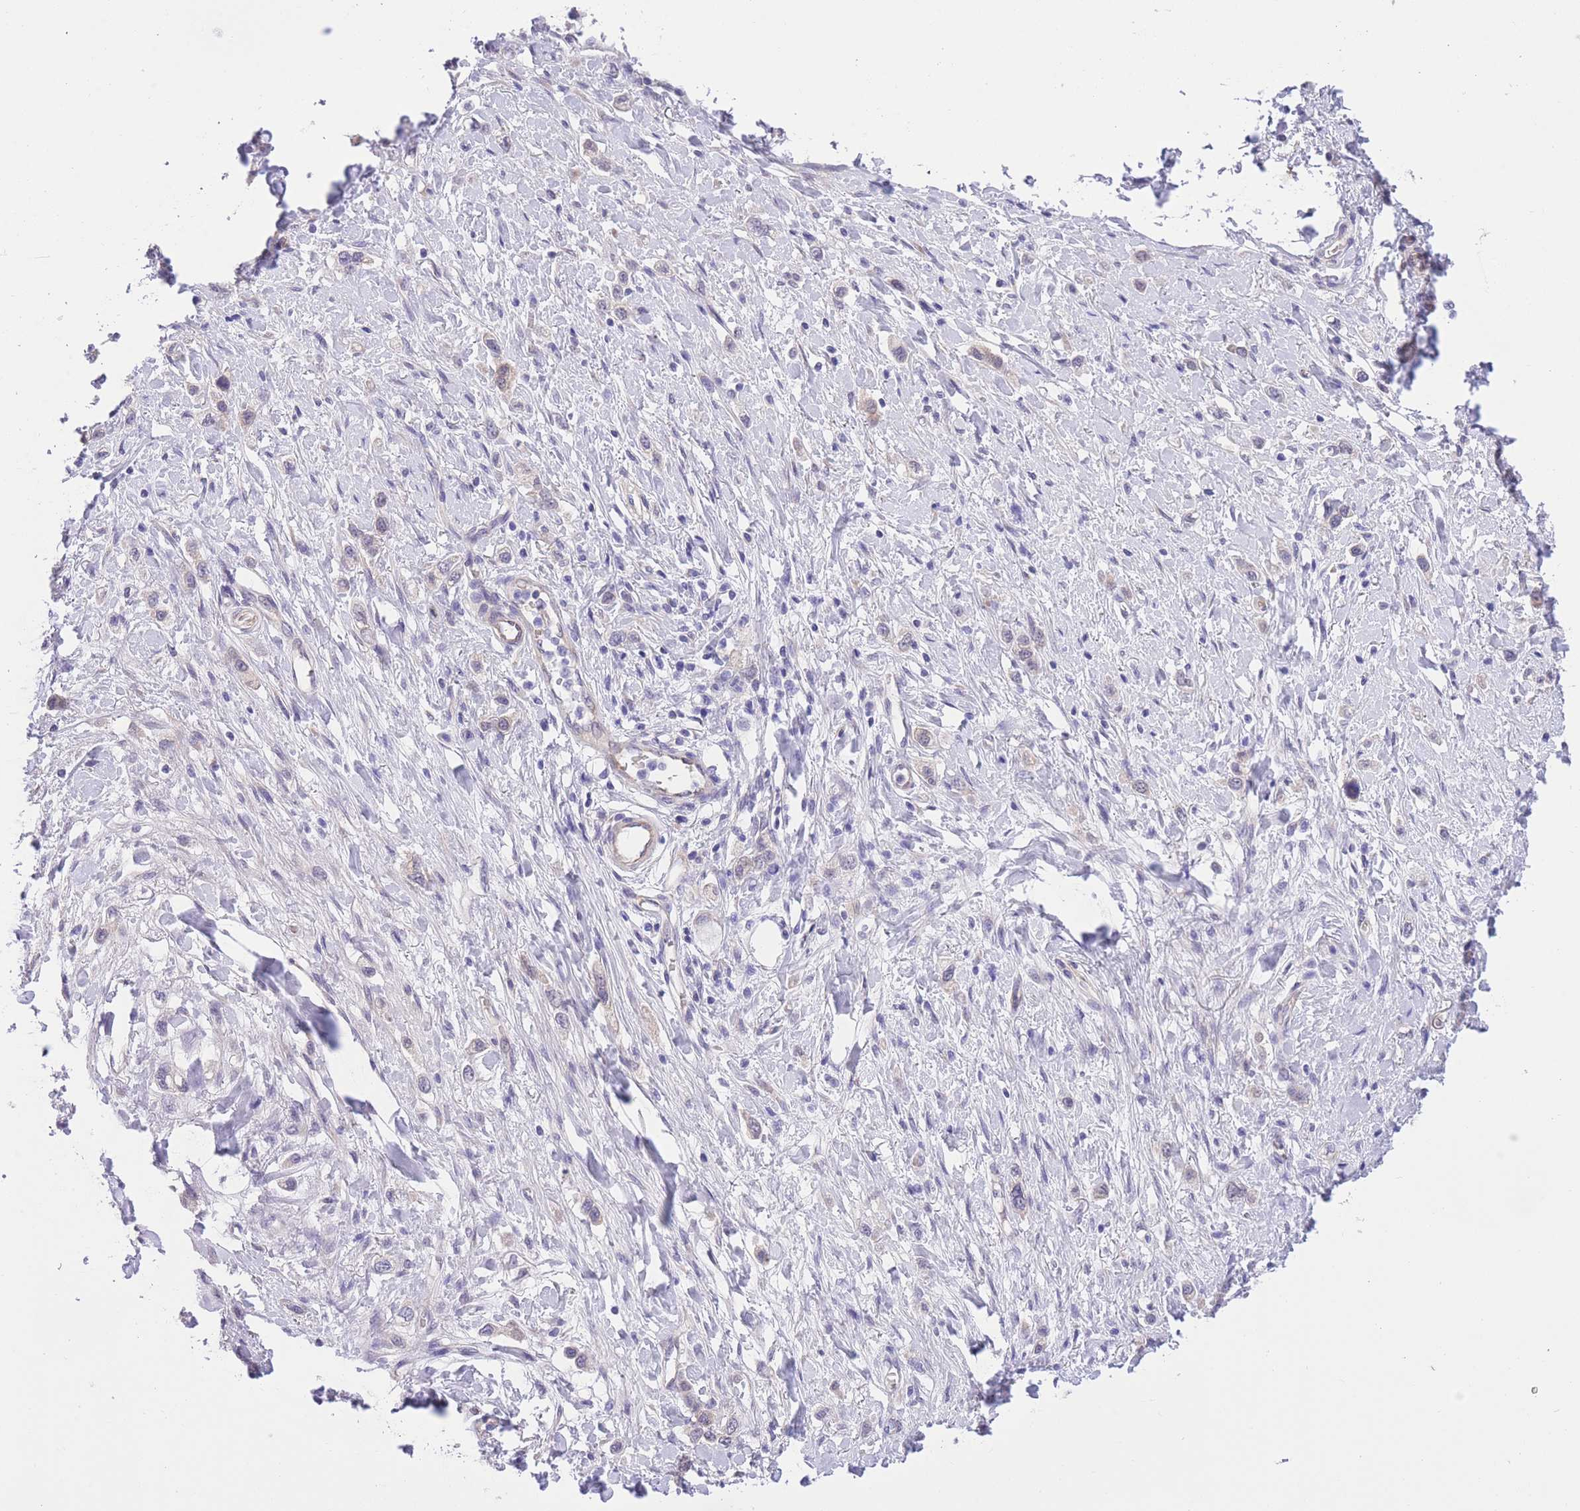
{"staining": {"intensity": "weak", "quantity": "<25%", "location": "cytoplasmic/membranous"}, "tissue": "stomach cancer", "cell_type": "Tumor cells", "image_type": "cancer", "snomed": [{"axis": "morphology", "description": "Adenocarcinoma, NOS"}, {"axis": "topography", "description": "Stomach"}], "caption": "Immunohistochemical staining of stomach cancer displays no significant positivity in tumor cells.", "gene": "WWOX", "patient": {"sex": "female", "age": 65}}